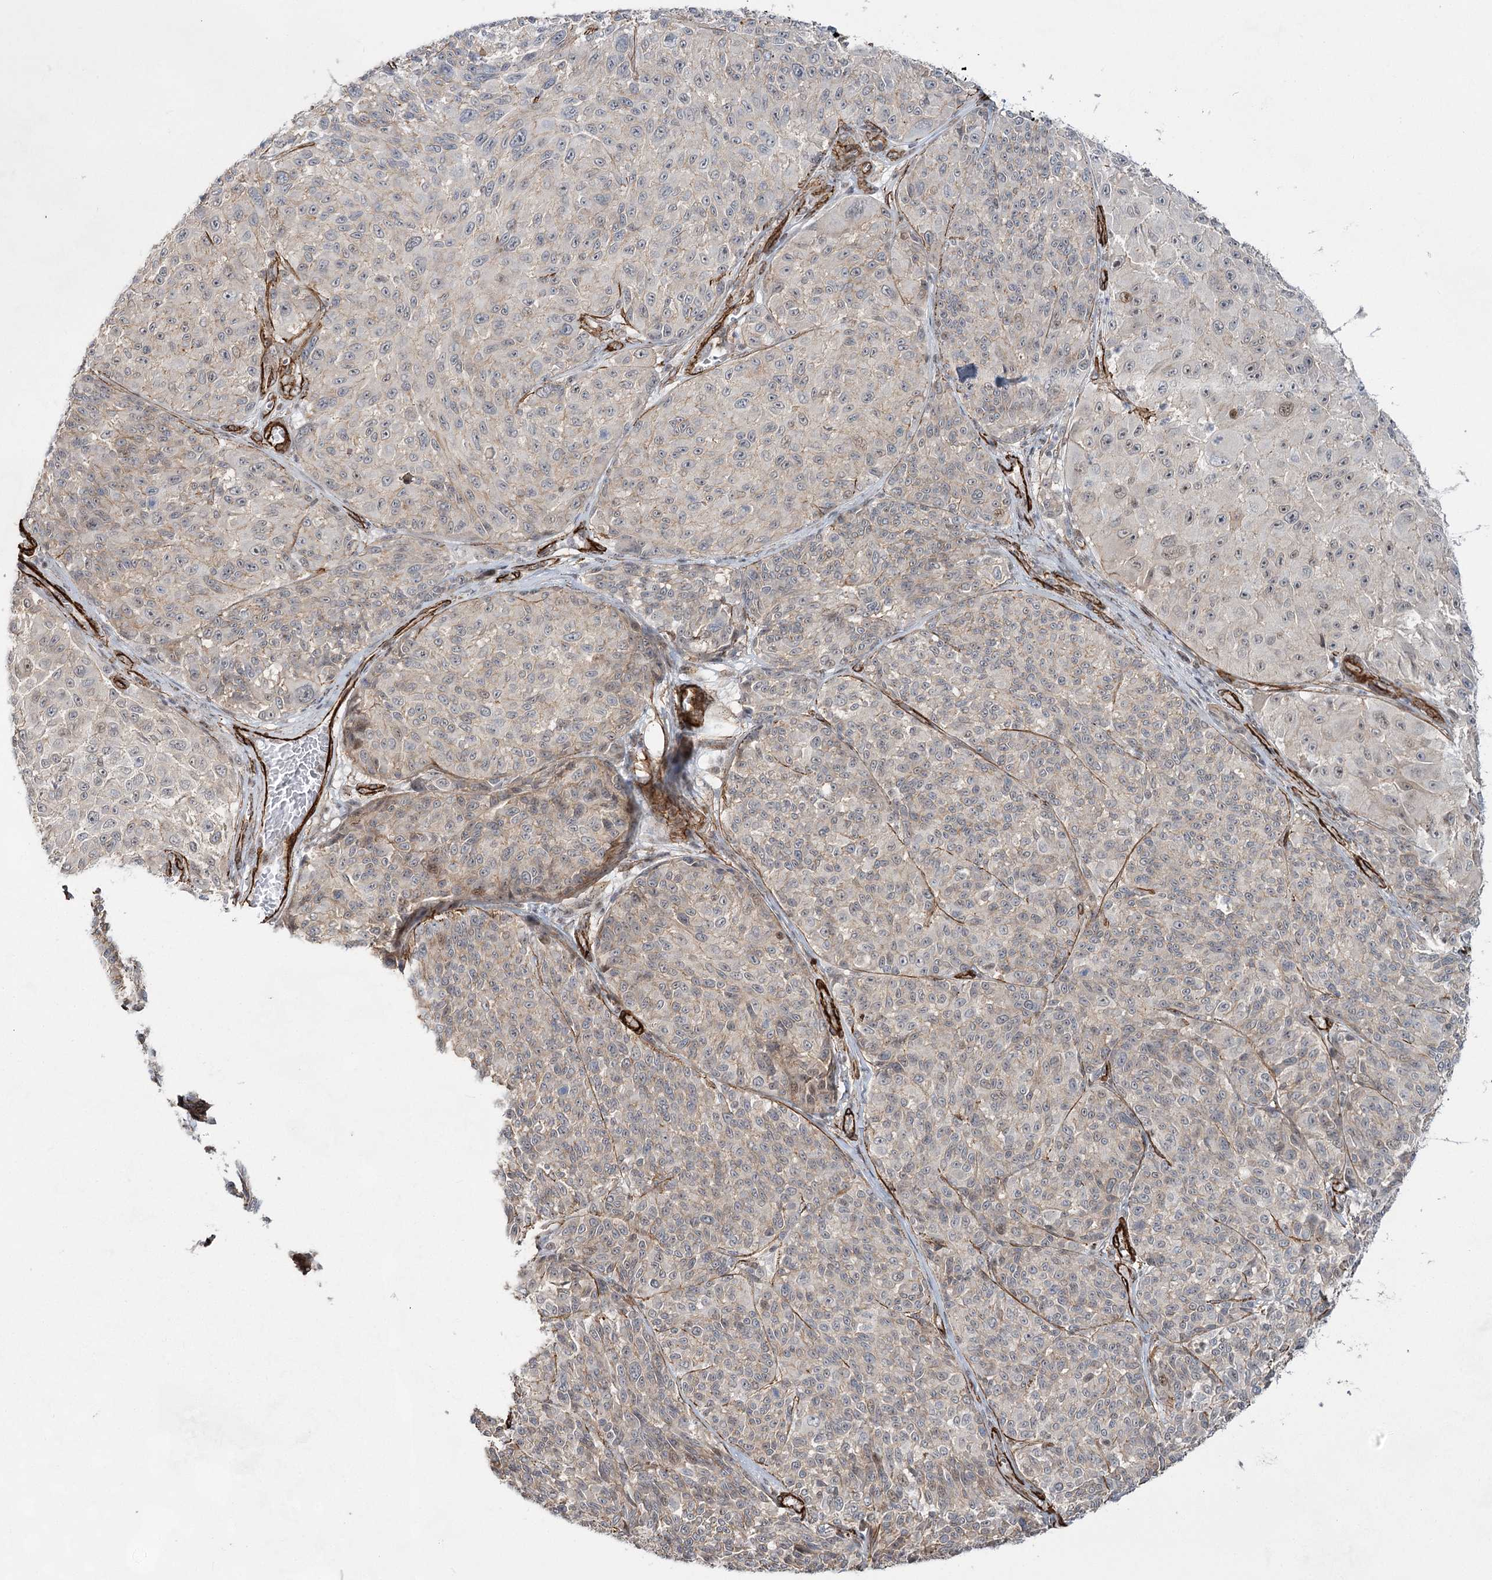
{"staining": {"intensity": "negative", "quantity": "none", "location": "none"}, "tissue": "melanoma", "cell_type": "Tumor cells", "image_type": "cancer", "snomed": [{"axis": "morphology", "description": "Malignant melanoma, NOS"}, {"axis": "topography", "description": "Skin"}], "caption": "Tumor cells are negative for brown protein staining in malignant melanoma.", "gene": "CWF19L1", "patient": {"sex": "male", "age": 83}}